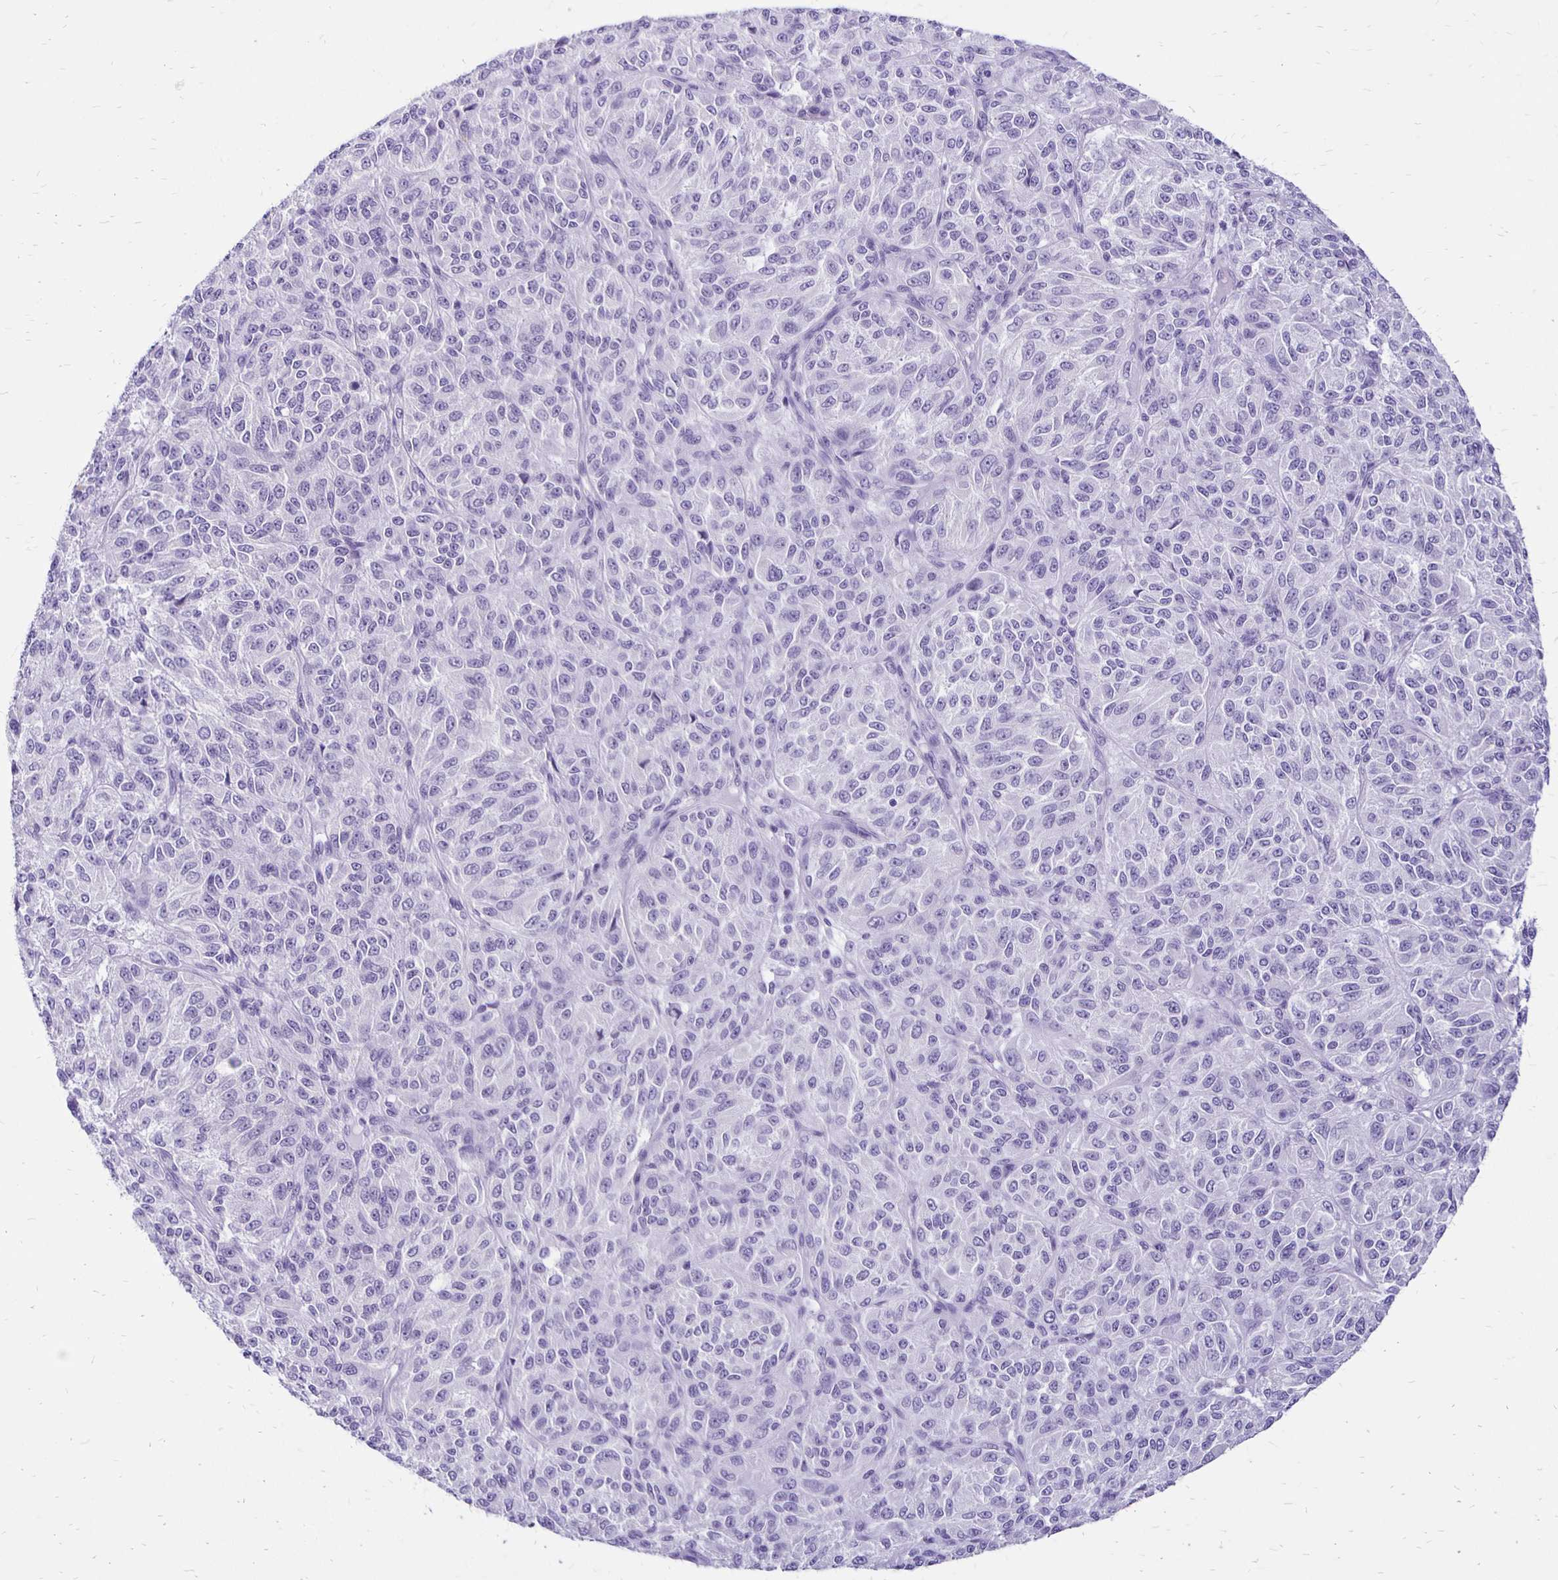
{"staining": {"intensity": "negative", "quantity": "none", "location": "none"}, "tissue": "melanoma", "cell_type": "Tumor cells", "image_type": "cancer", "snomed": [{"axis": "morphology", "description": "Malignant melanoma, Metastatic site"}, {"axis": "topography", "description": "Brain"}], "caption": "Tumor cells show no significant protein staining in melanoma.", "gene": "ANKRD45", "patient": {"sex": "female", "age": 56}}